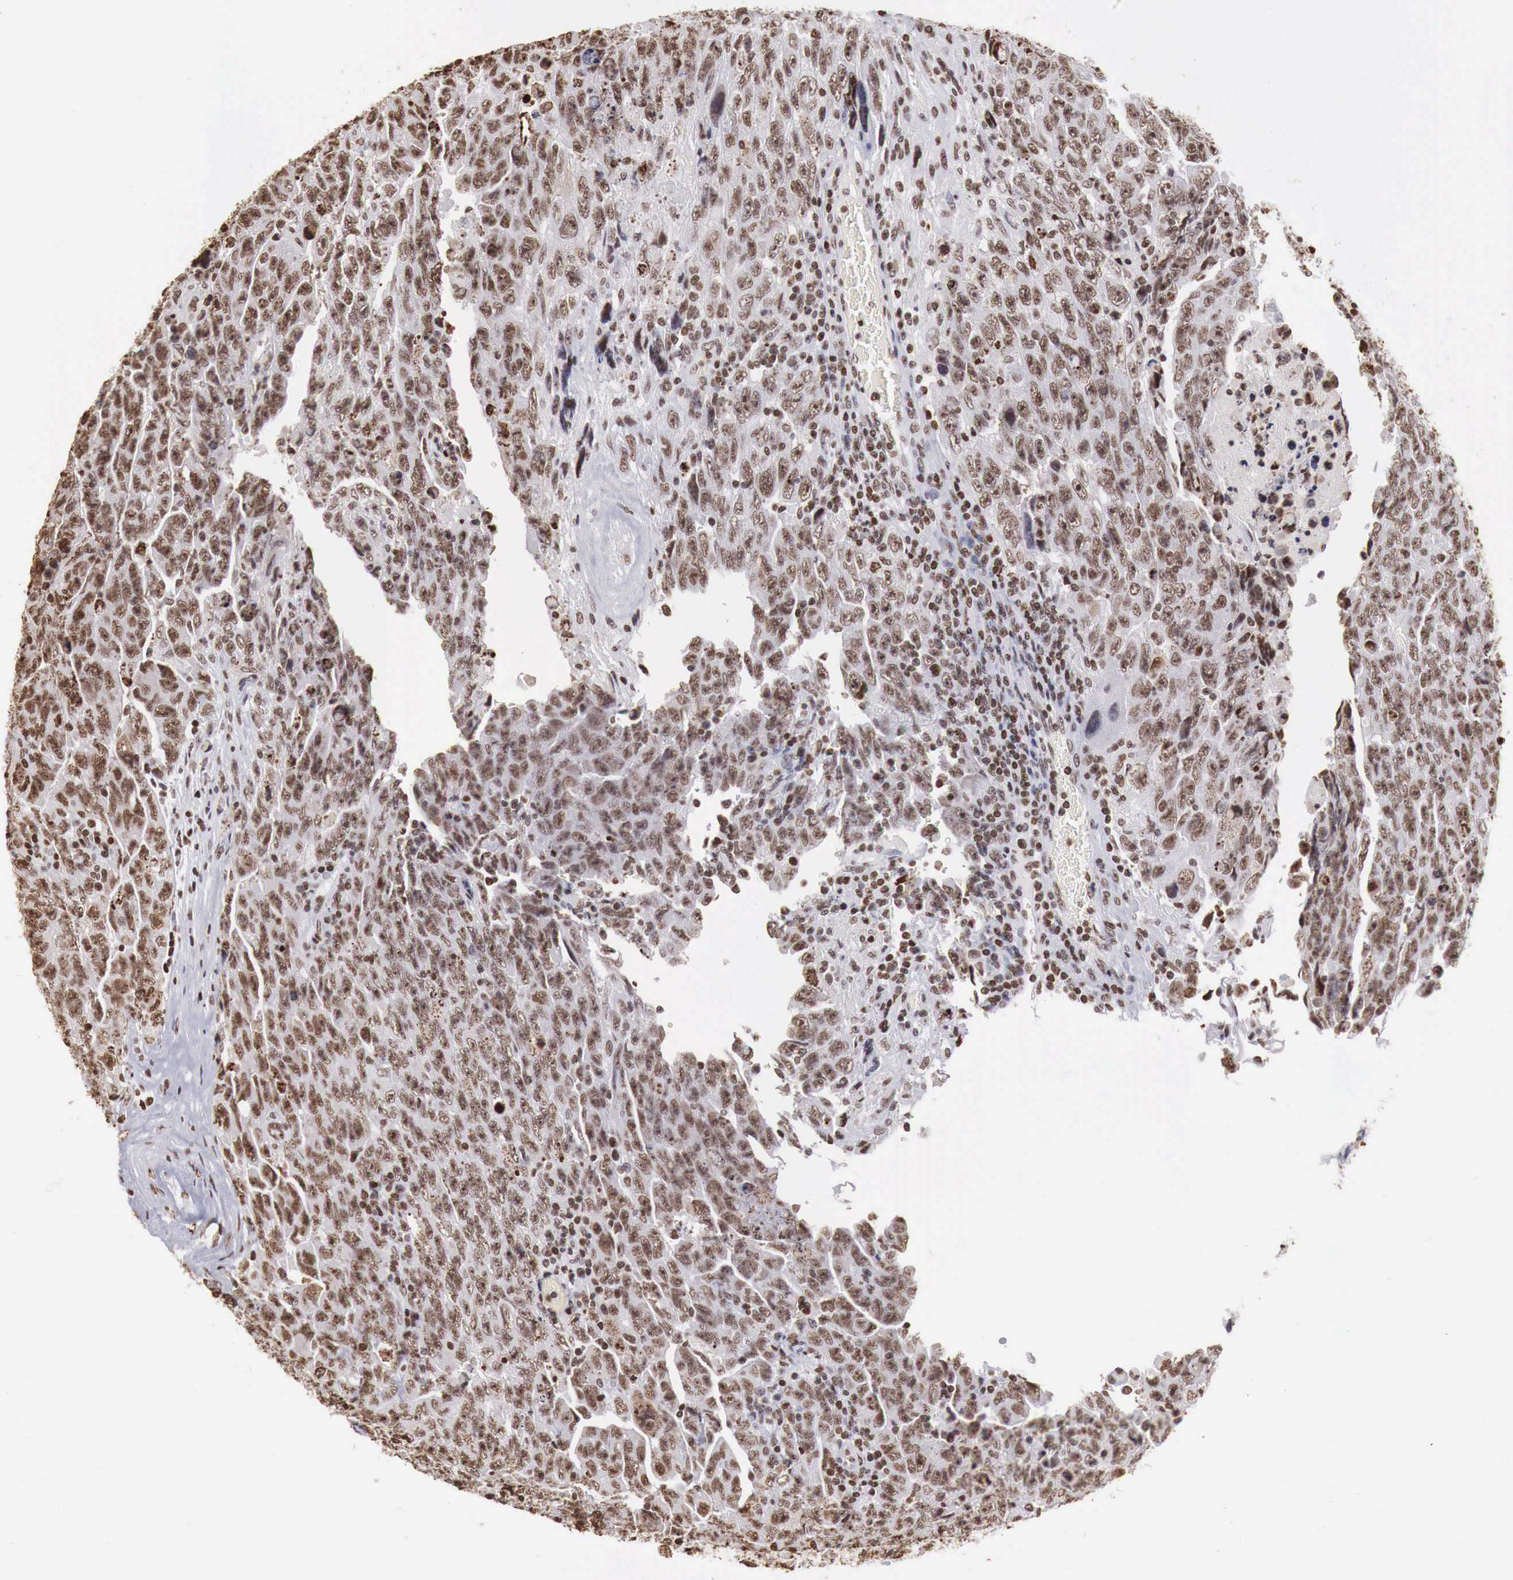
{"staining": {"intensity": "strong", "quantity": ">75%", "location": "nuclear"}, "tissue": "testis cancer", "cell_type": "Tumor cells", "image_type": "cancer", "snomed": [{"axis": "morphology", "description": "Carcinoma, Embryonal, NOS"}, {"axis": "topography", "description": "Testis"}], "caption": "Protein expression by immunohistochemistry displays strong nuclear staining in approximately >75% of tumor cells in testis embryonal carcinoma.", "gene": "DKC1", "patient": {"sex": "male", "age": 28}}